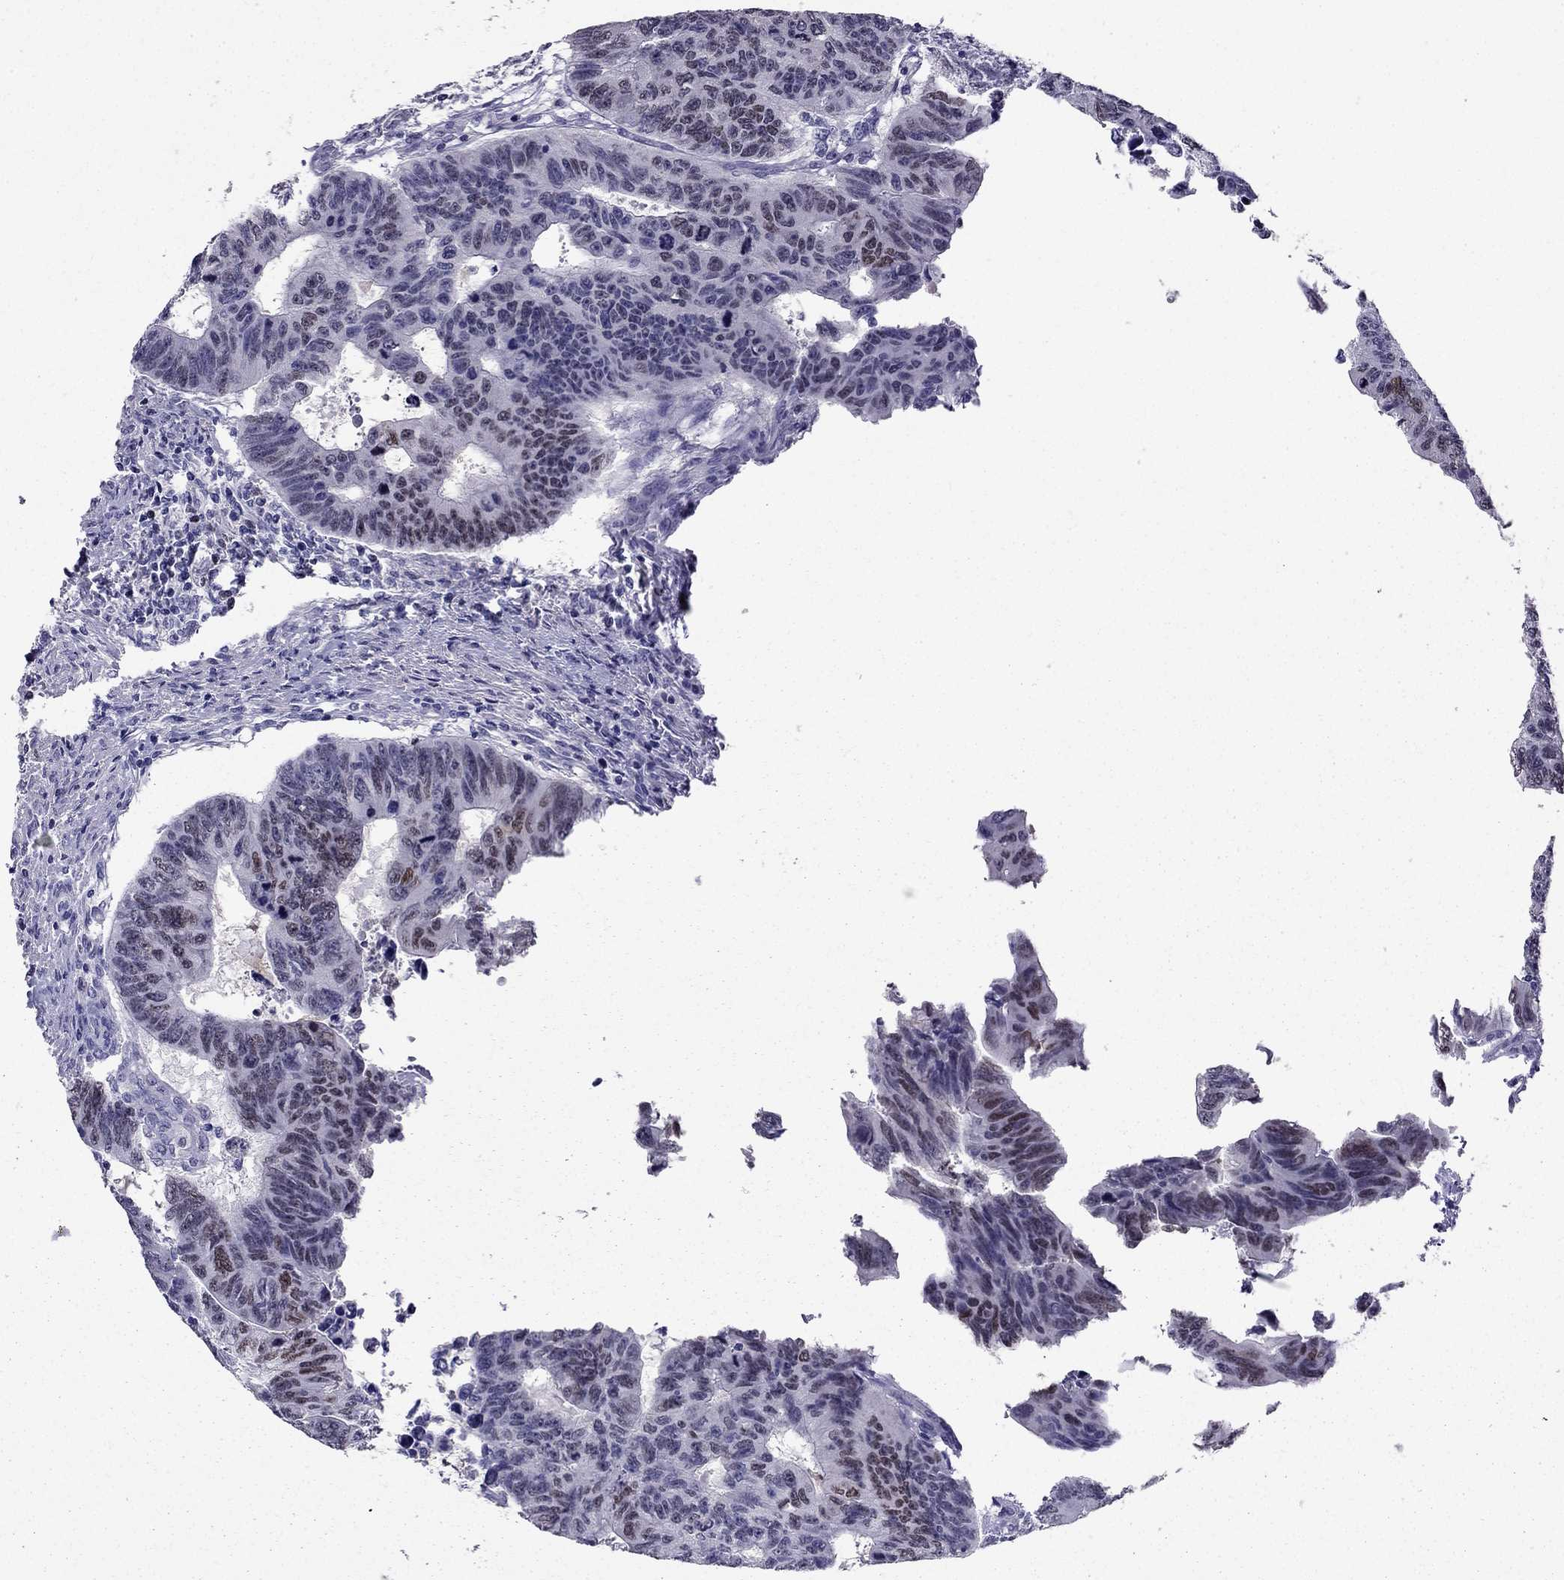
{"staining": {"intensity": "moderate", "quantity": "<25%", "location": "nuclear"}, "tissue": "colorectal cancer", "cell_type": "Tumor cells", "image_type": "cancer", "snomed": [{"axis": "morphology", "description": "Adenocarcinoma, NOS"}, {"axis": "topography", "description": "Rectum"}], "caption": "Moderate nuclear positivity is seen in approximately <25% of tumor cells in adenocarcinoma (colorectal).", "gene": "ARID3A", "patient": {"sex": "female", "age": 85}}